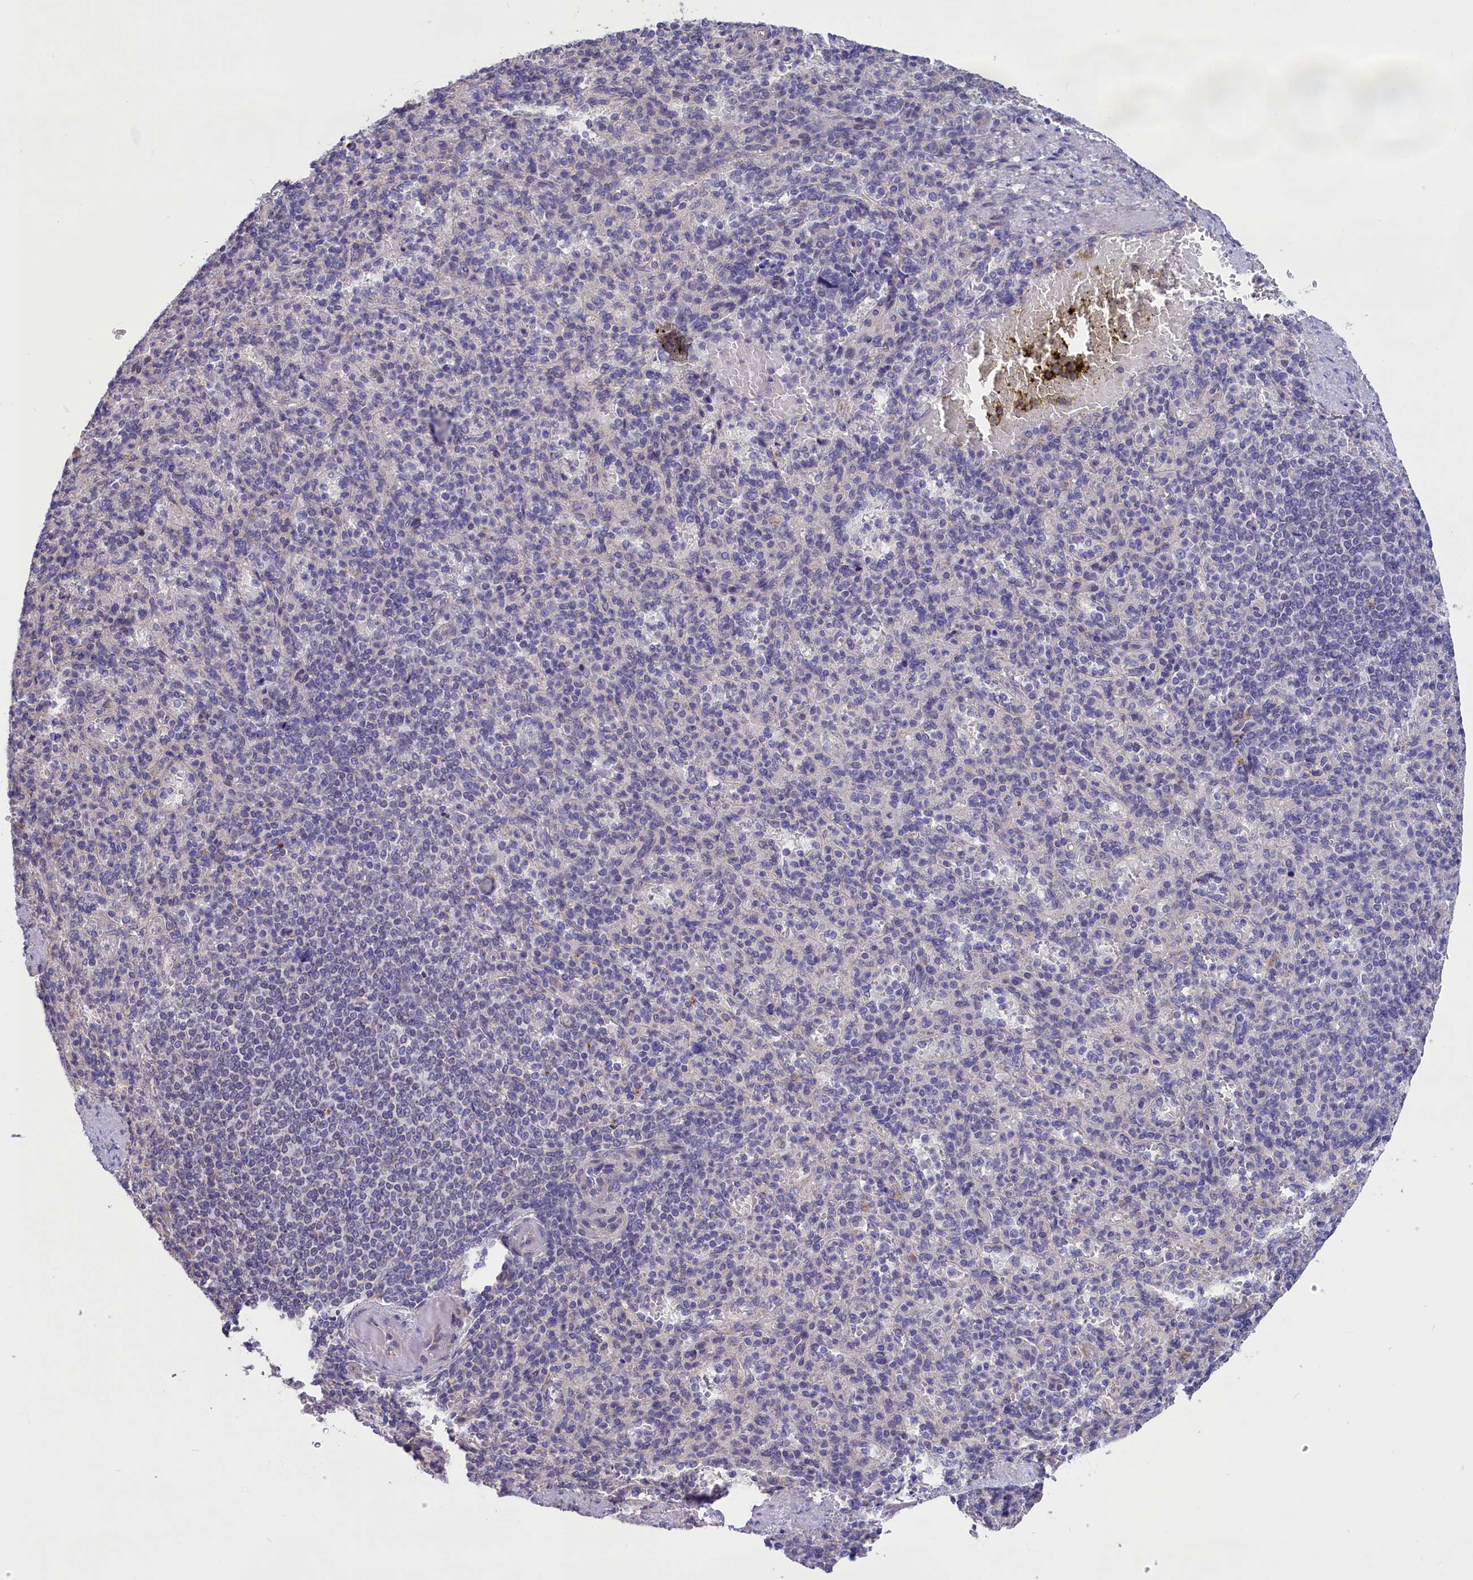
{"staining": {"intensity": "negative", "quantity": "none", "location": "none"}, "tissue": "spleen", "cell_type": "Cells in red pulp", "image_type": "normal", "snomed": [{"axis": "morphology", "description": "Normal tissue, NOS"}, {"axis": "topography", "description": "Spleen"}], "caption": "An immunohistochemistry (IHC) histopathology image of normal spleen is shown. There is no staining in cells in red pulp of spleen. (Brightfield microscopy of DAB (3,3'-diaminobenzidine) immunohistochemistry at high magnification).", "gene": "CYP2U1", "patient": {"sex": "female", "age": 74}}